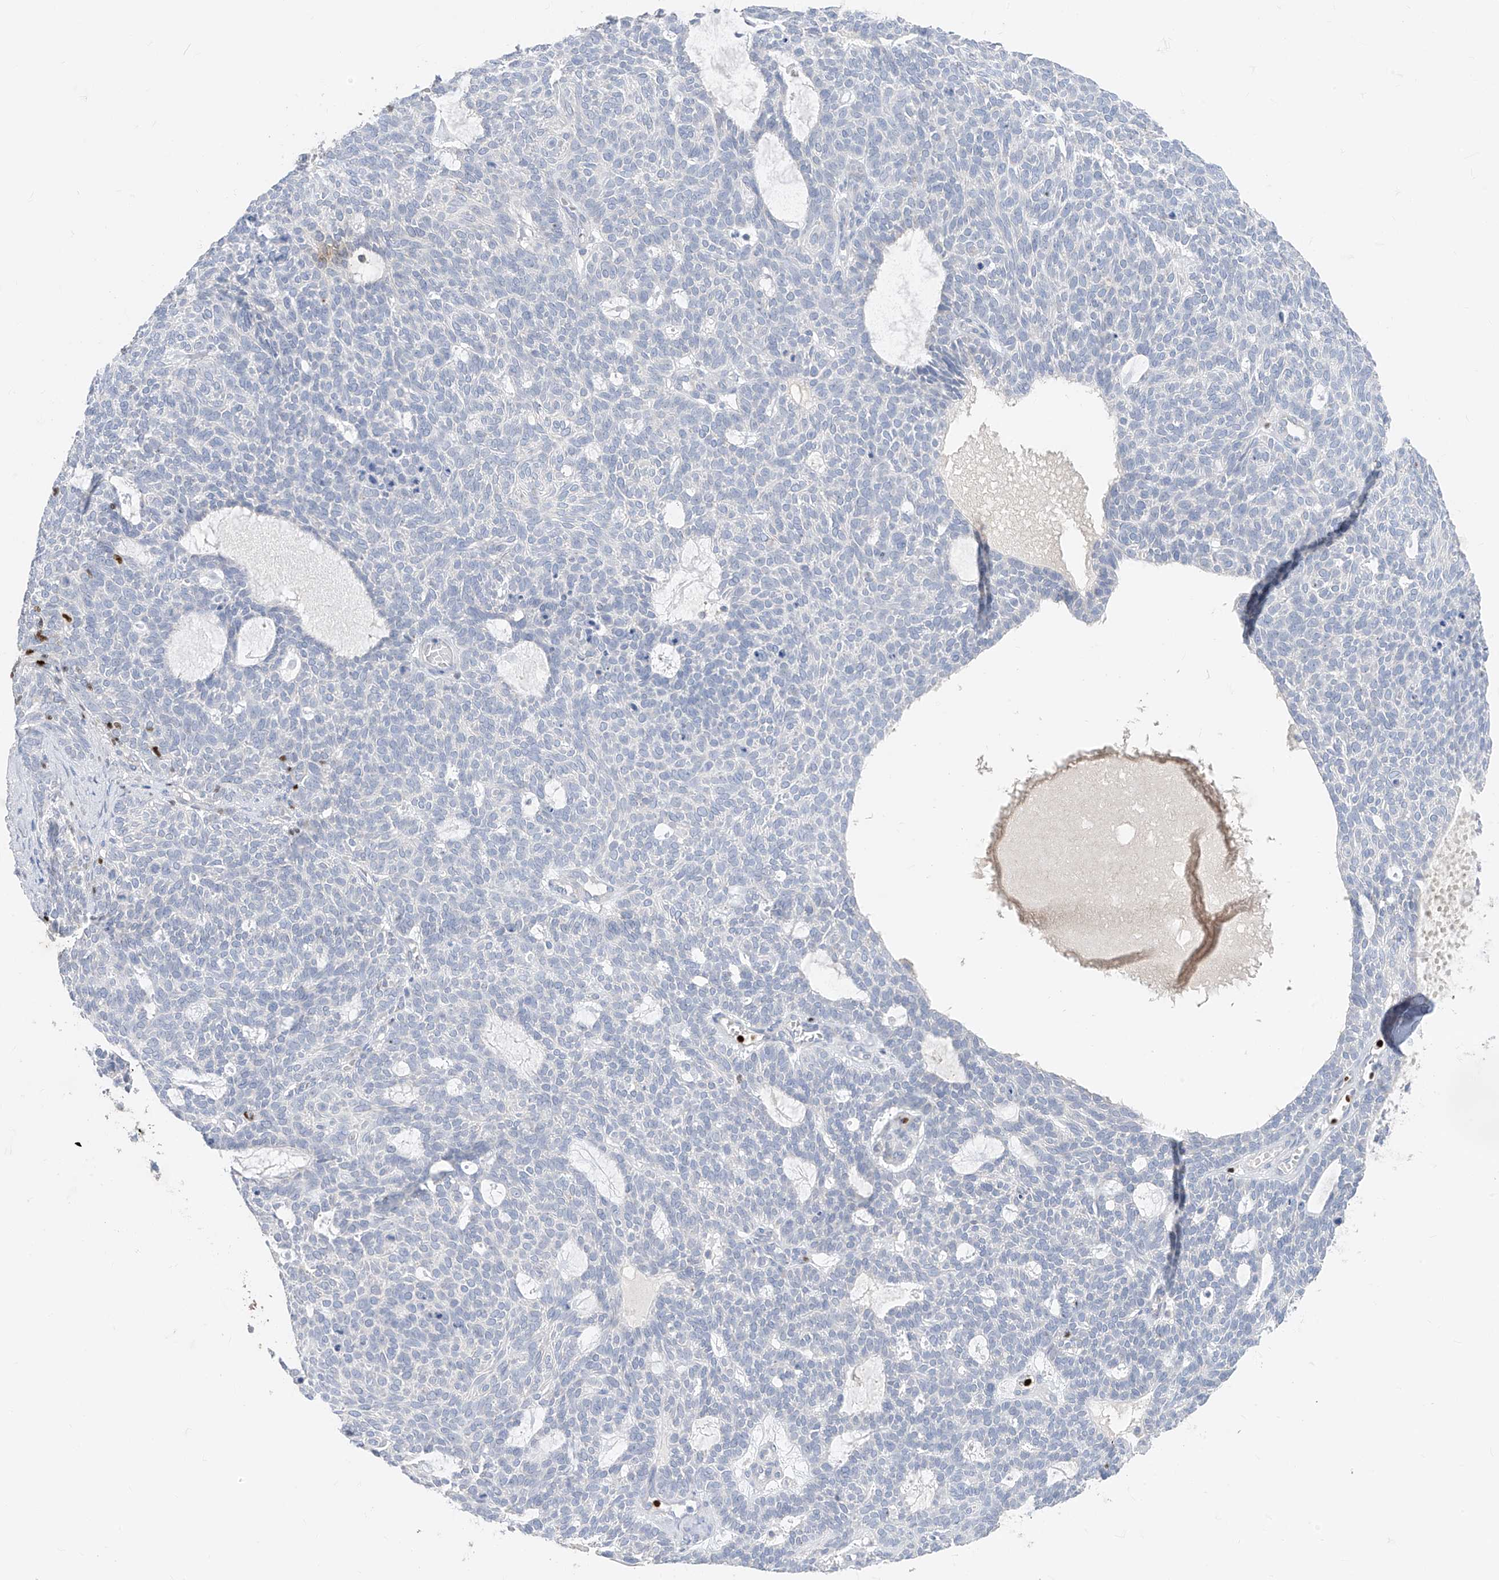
{"staining": {"intensity": "negative", "quantity": "none", "location": "none"}, "tissue": "skin cancer", "cell_type": "Tumor cells", "image_type": "cancer", "snomed": [{"axis": "morphology", "description": "Squamous cell carcinoma, NOS"}, {"axis": "topography", "description": "Skin"}], "caption": "Protein analysis of squamous cell carcinoma (skin) displays no significant expression in tumor cells.", "gene": "TBX21", "patient": {"sex": "female", "age": 90}}